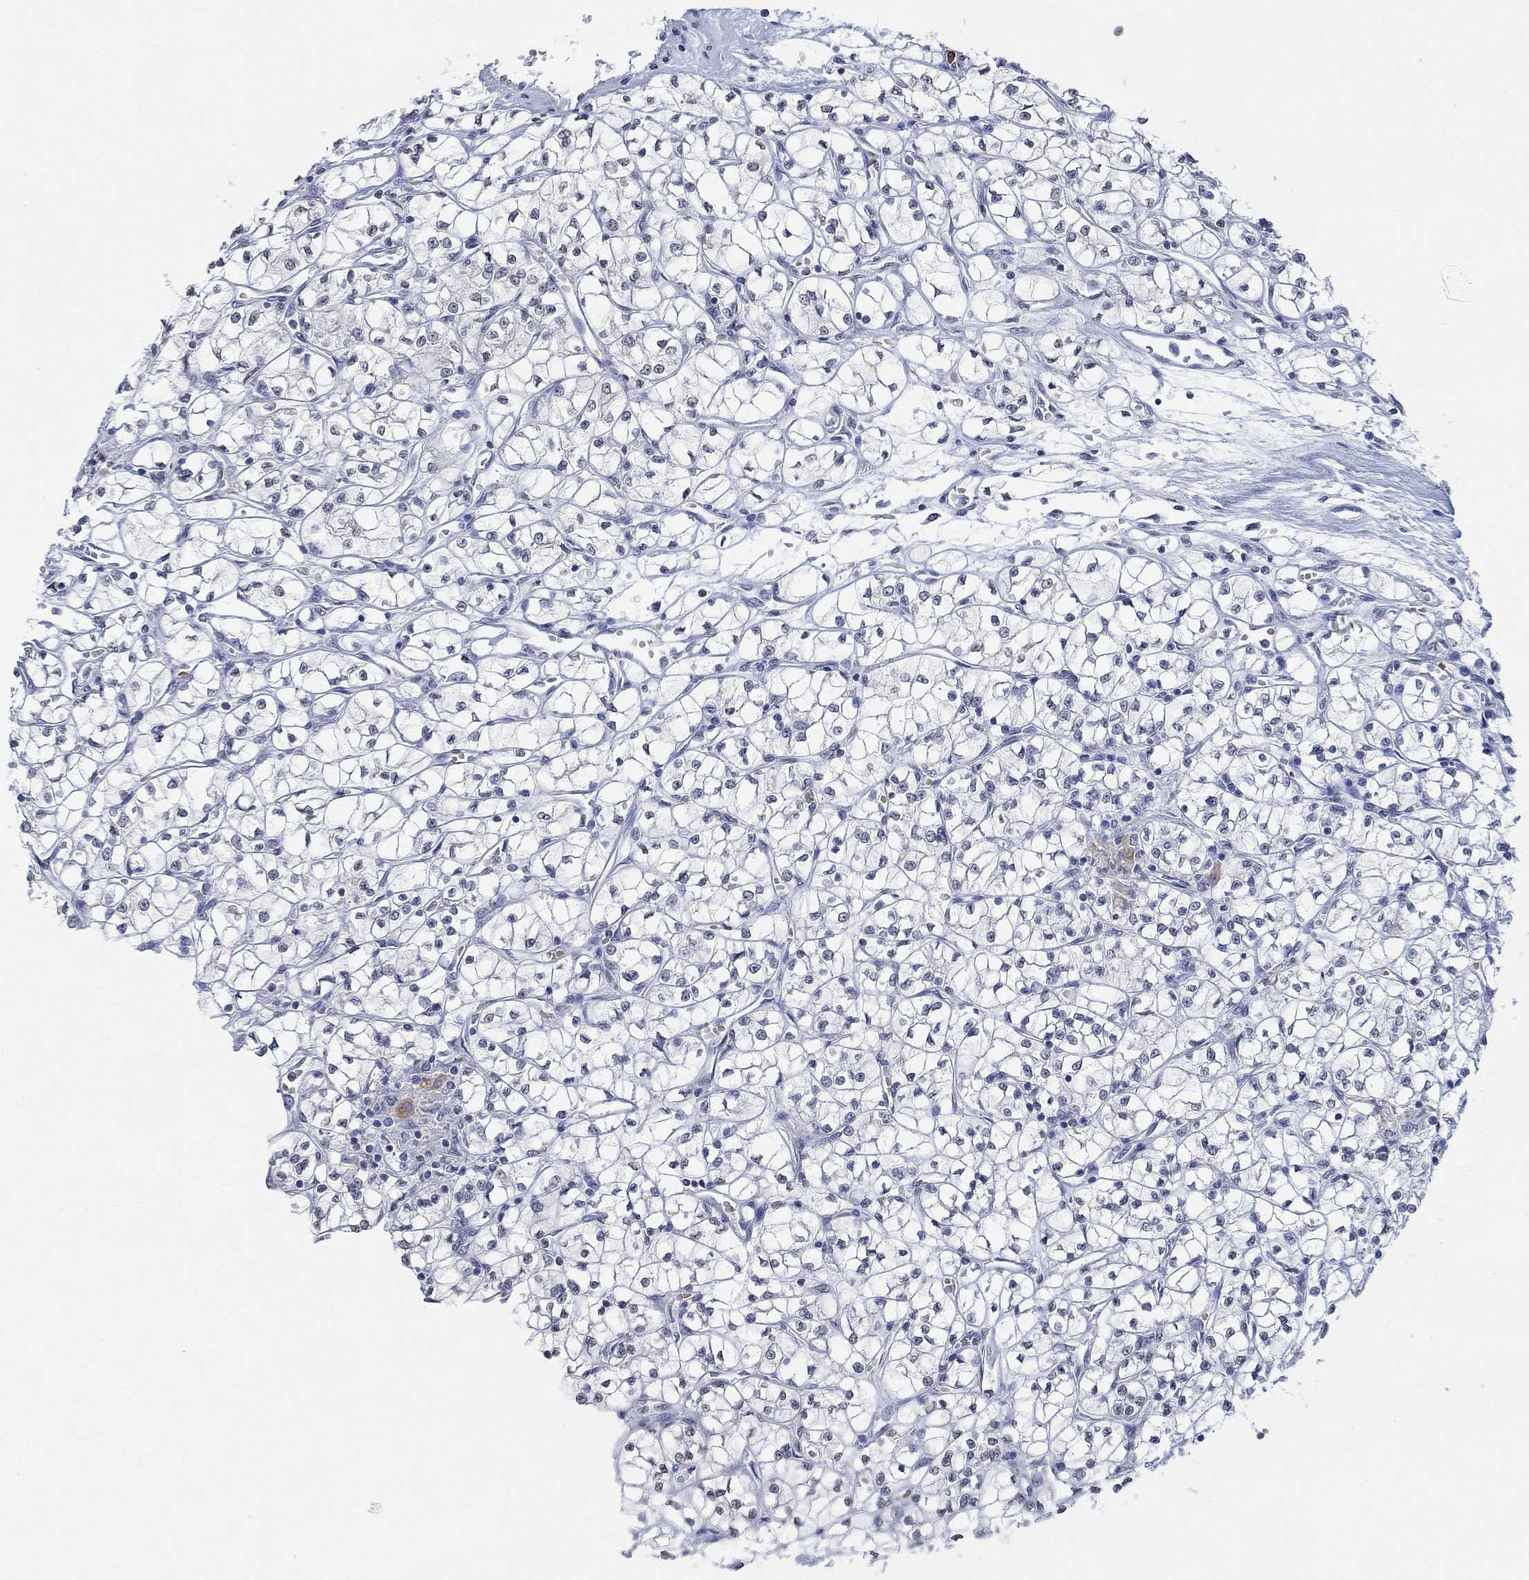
{"staining": {"intensity": "negative", "quantity": "none", "location": "none"}, "tissue": "renal cancer", "cell_type": "Tumor cells", "image_type": "cancer", "snomed": [{"axis": "morphology", "description": "Adenocarcinoma, NOS"}, {"axis": "topography", "description": "Kidney"}], "caption": "Immunohistochemical staining of human renal cancer reveals no significant positivity in tumor cells.", "gene": "TMEM255A", "patient": {"sex": "female", "age": 64}}